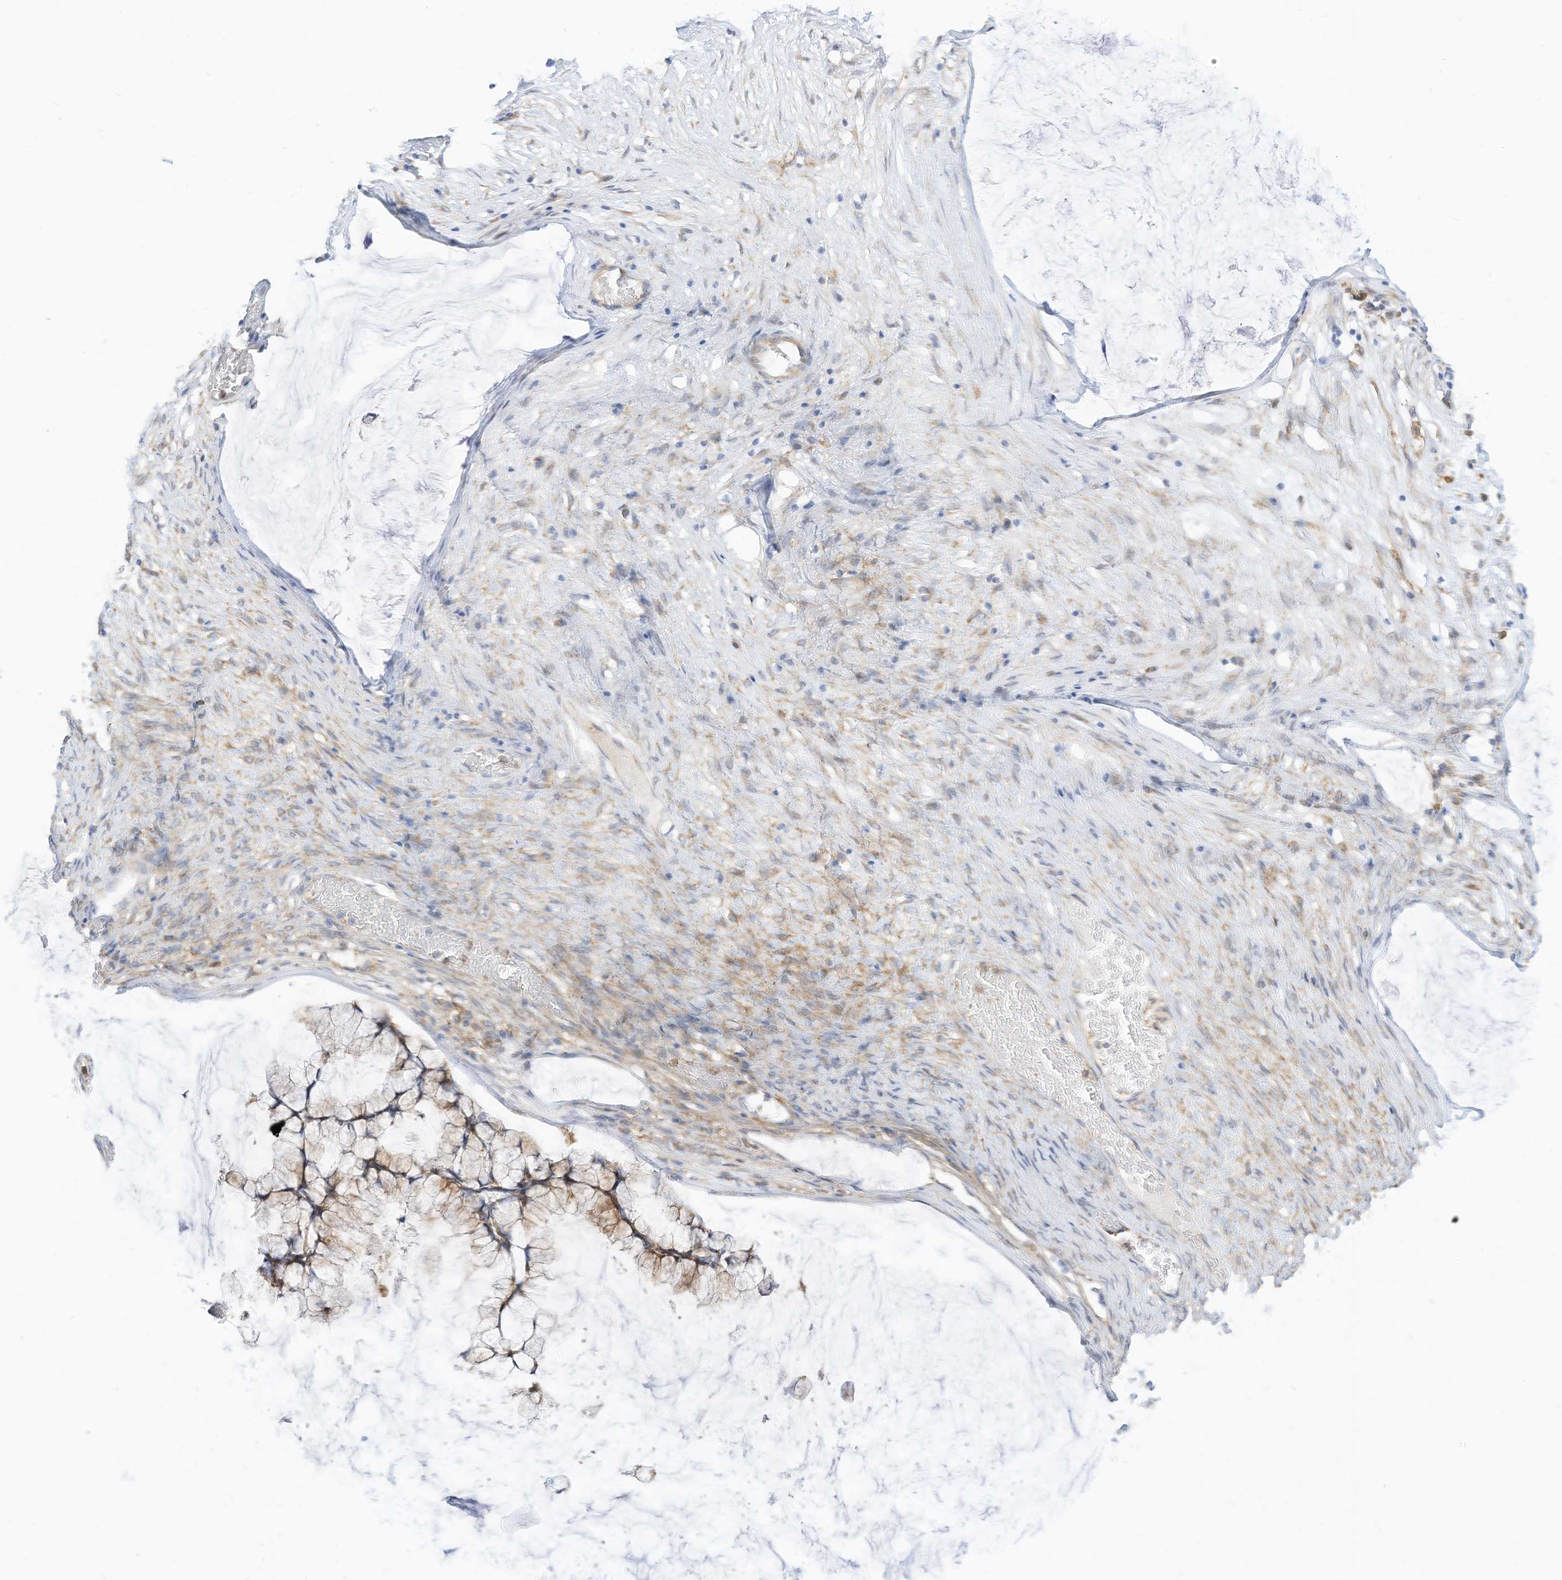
{"staining": {"intensity": "weak", "quantity": "25%-75%", "location": "cytoplasmic/membranous"}, "tissue": "ovarian cancer", "cell_type": "Tumor cells", "image_type": "cancer", "snomed": [{"axis": "morphology", "description": "Cystadenocarcinoma, mucinous, NOS"}, {"axis": "topography", "description": "Ovary"}], "caption": "About 25%-75% of tumor cells in ovarian cancer demonstrate weak cytoplasmic/membranous protein expression as visualized by brown immunohistochemical staining.", "gene": "ATP13A1", "patient": {"sex": "female", "age": 42}}